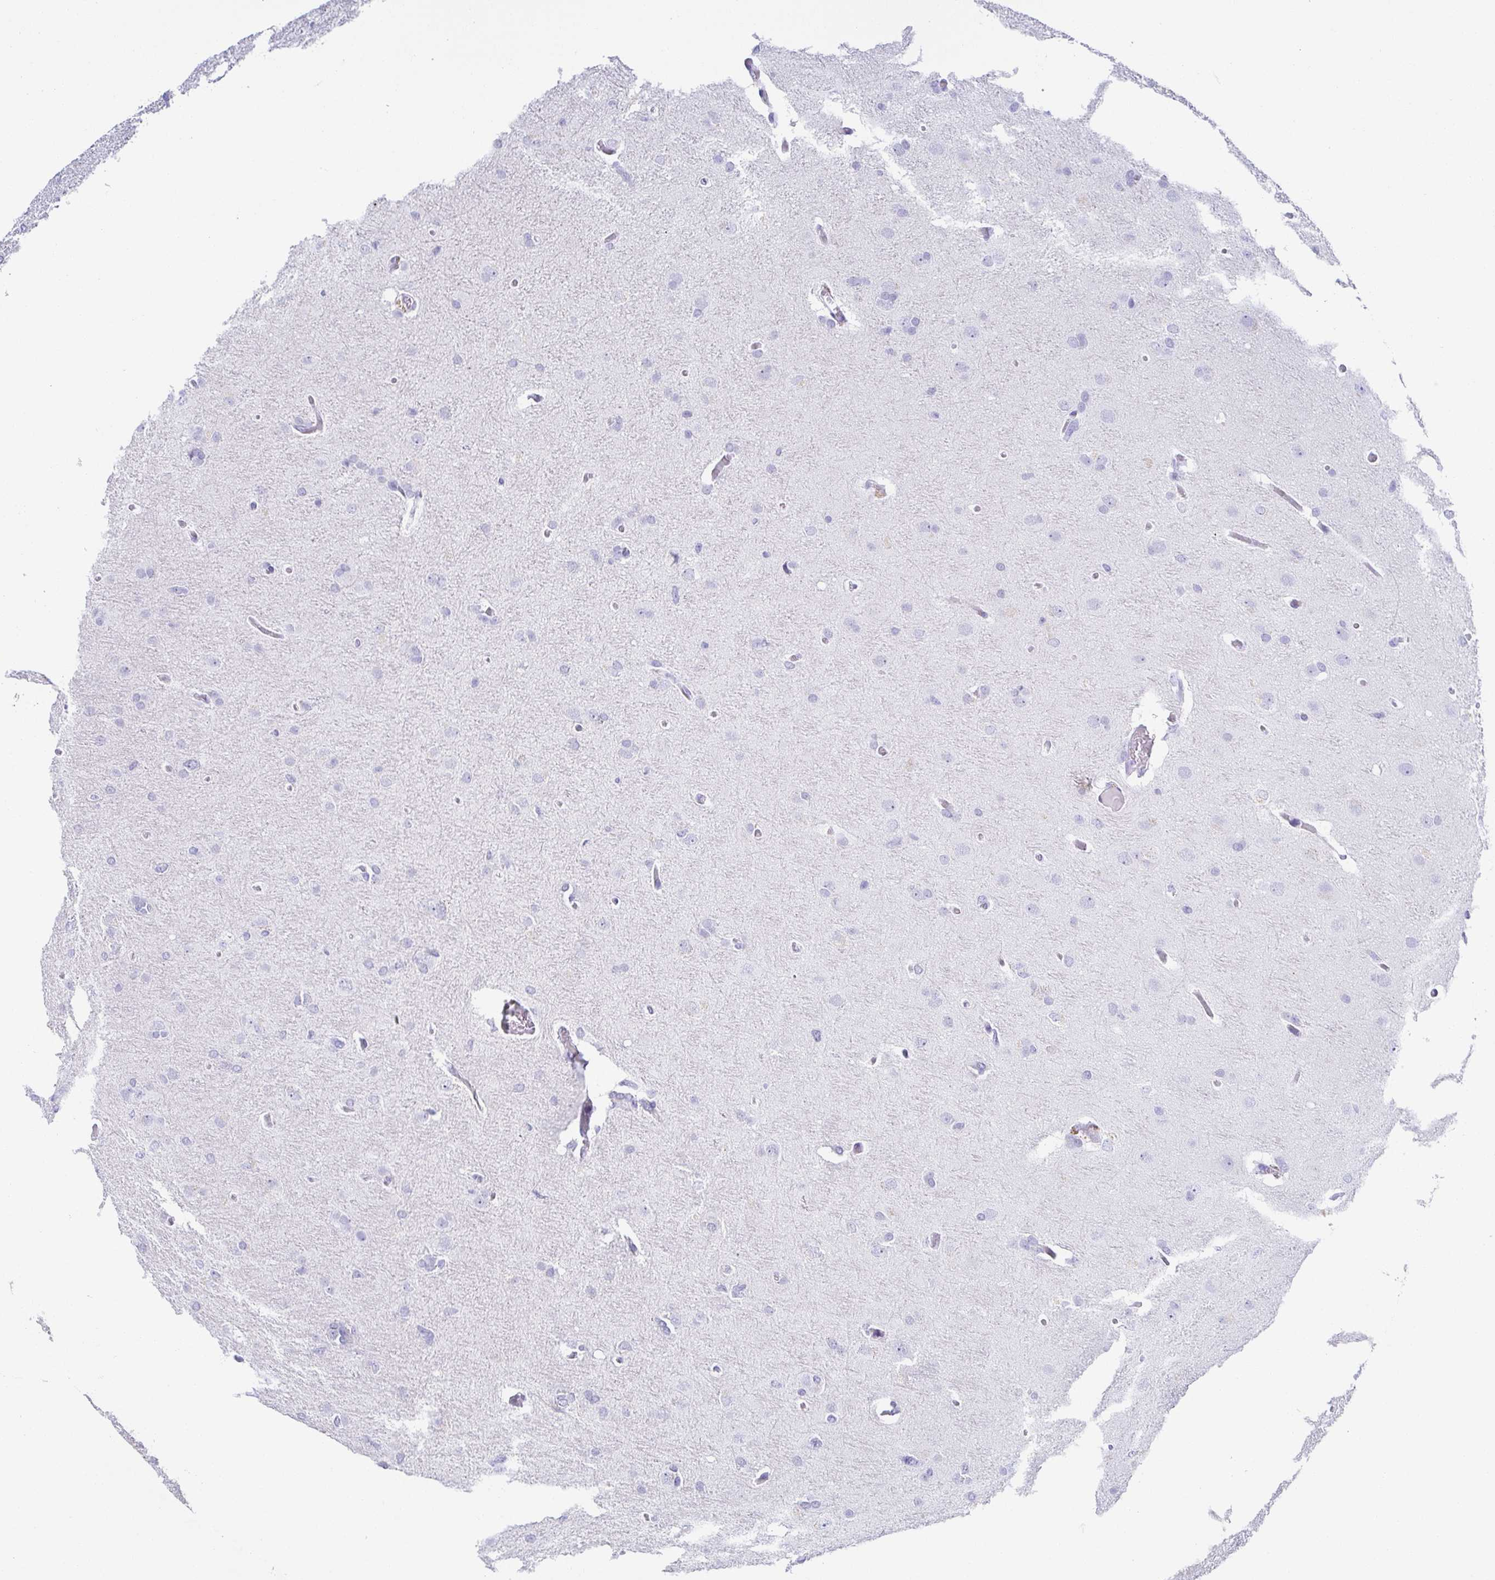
{"staining": {"intensity": "negative", "quantity": "none", "location": "none"}, "tissue": "glioma", "cell_type": "Tumor cells", "image_type": "cancer", "snomed": [{"axis": "morphology", "description": "Glioma, malignant, High grade"}, {"axis": "topography", "description": "Brain"}], "caption": "IHC micrograph of neoplastic tissue: glioma stained with DAB (3,3'-diaminobenzidine) reveals no significant protein expression in tumor cells.", "gene": "ZG16B", "patient": {"sex": "male", "age": 53}}